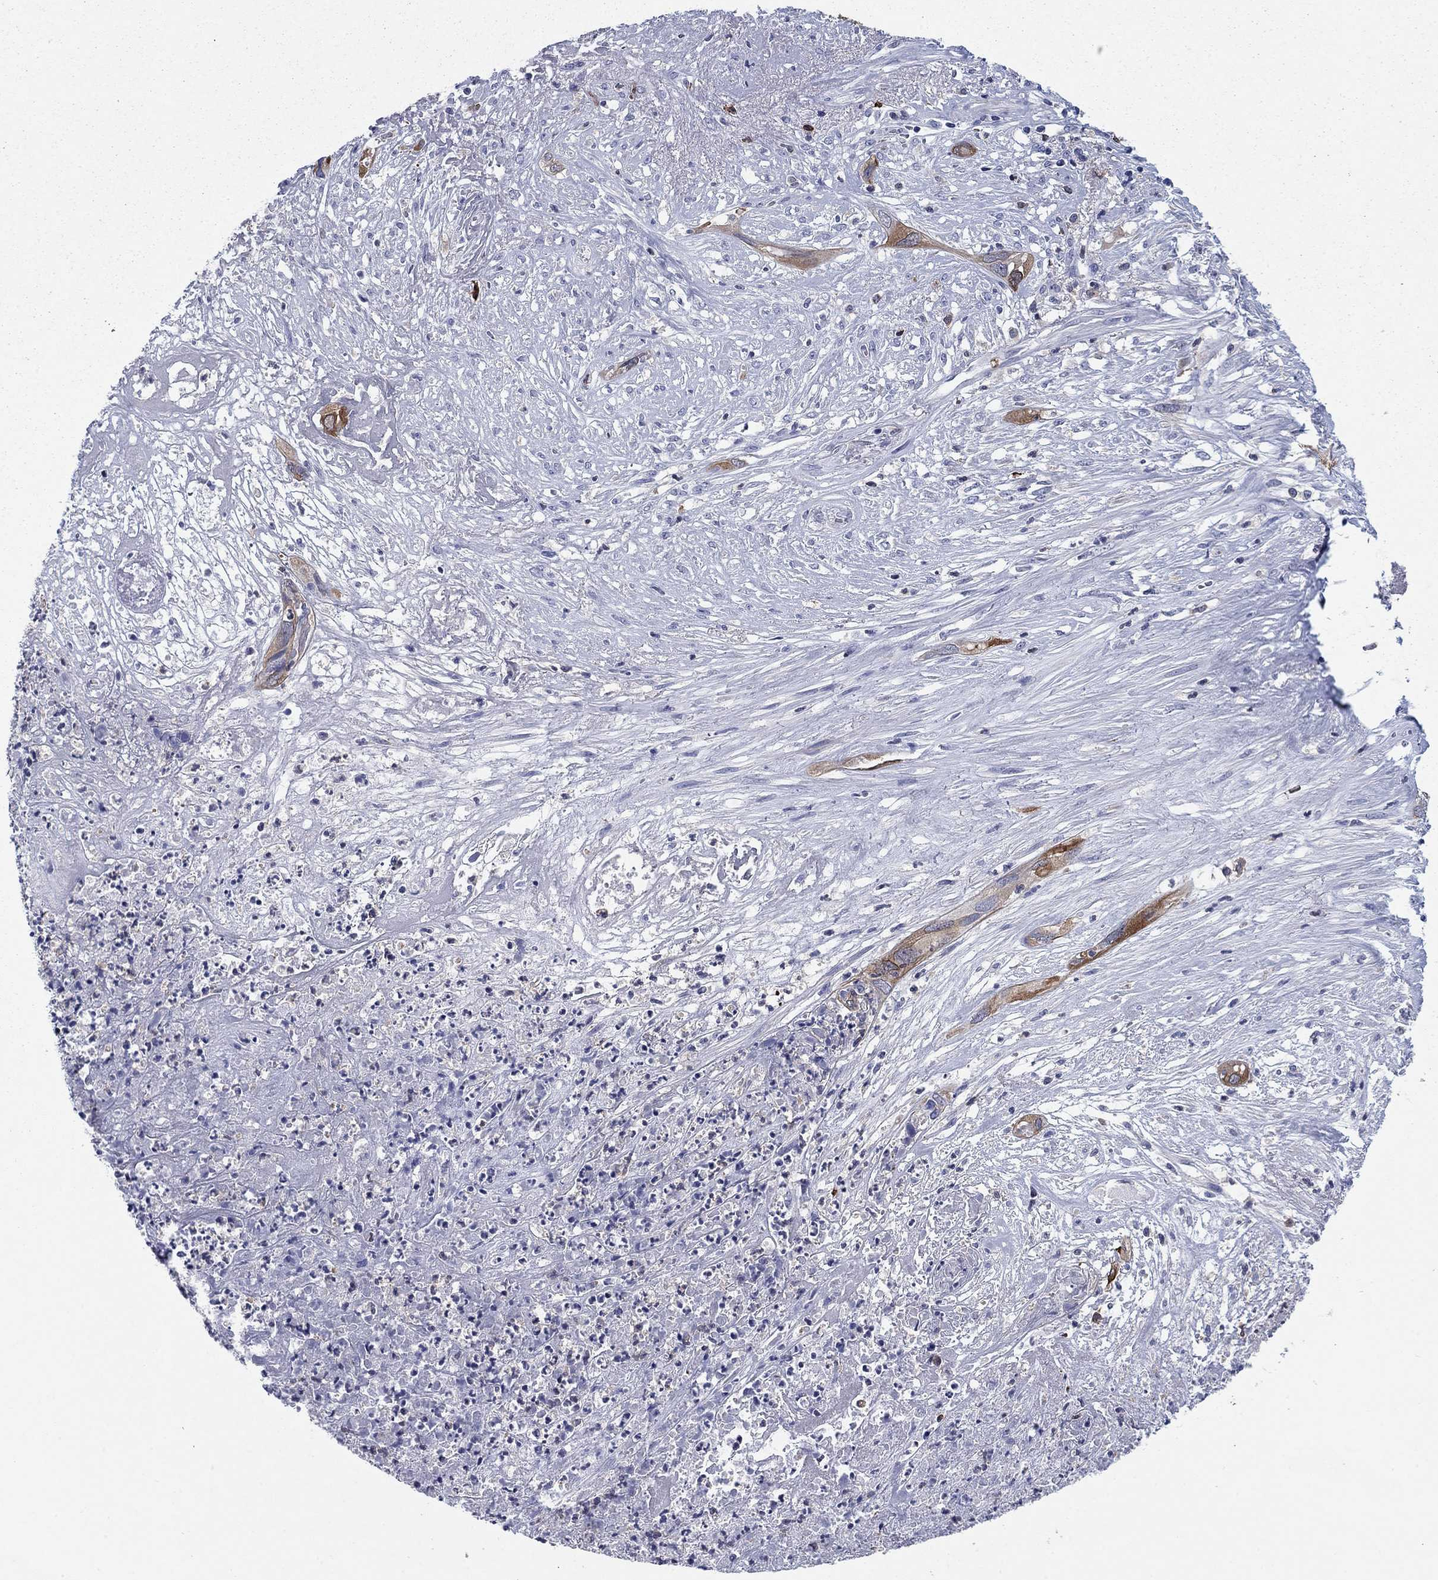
{"staining": {"intensity": "moderate", "quantity": "25%-75%", "location": "cytoplasmic/membranous"}, "tissue": "cervical cancer", "cell_type": "Tumor cells", "image_type": "cancer", "snomed": [{"axis": "morphology", "description": "Squamous cell carcinoma, NOS"}, {"axis": "topography", "description": "Cervix"}], "caption": "Immunohistochemical staining of human cervical cancer (squamous cell carcinoma) exhibits medium levels of moderate cytoplasmic/membranous protein positivity in approximately 25%-75% of tumor cells. The staining was performed using DAB (3,3'-diaminobenzidine), with brown indicating positive protein expression. Nuclei are stained blue with hematoxylin.", "gene": "STMN1", "patient": {"sex": "female", "age": 57}}